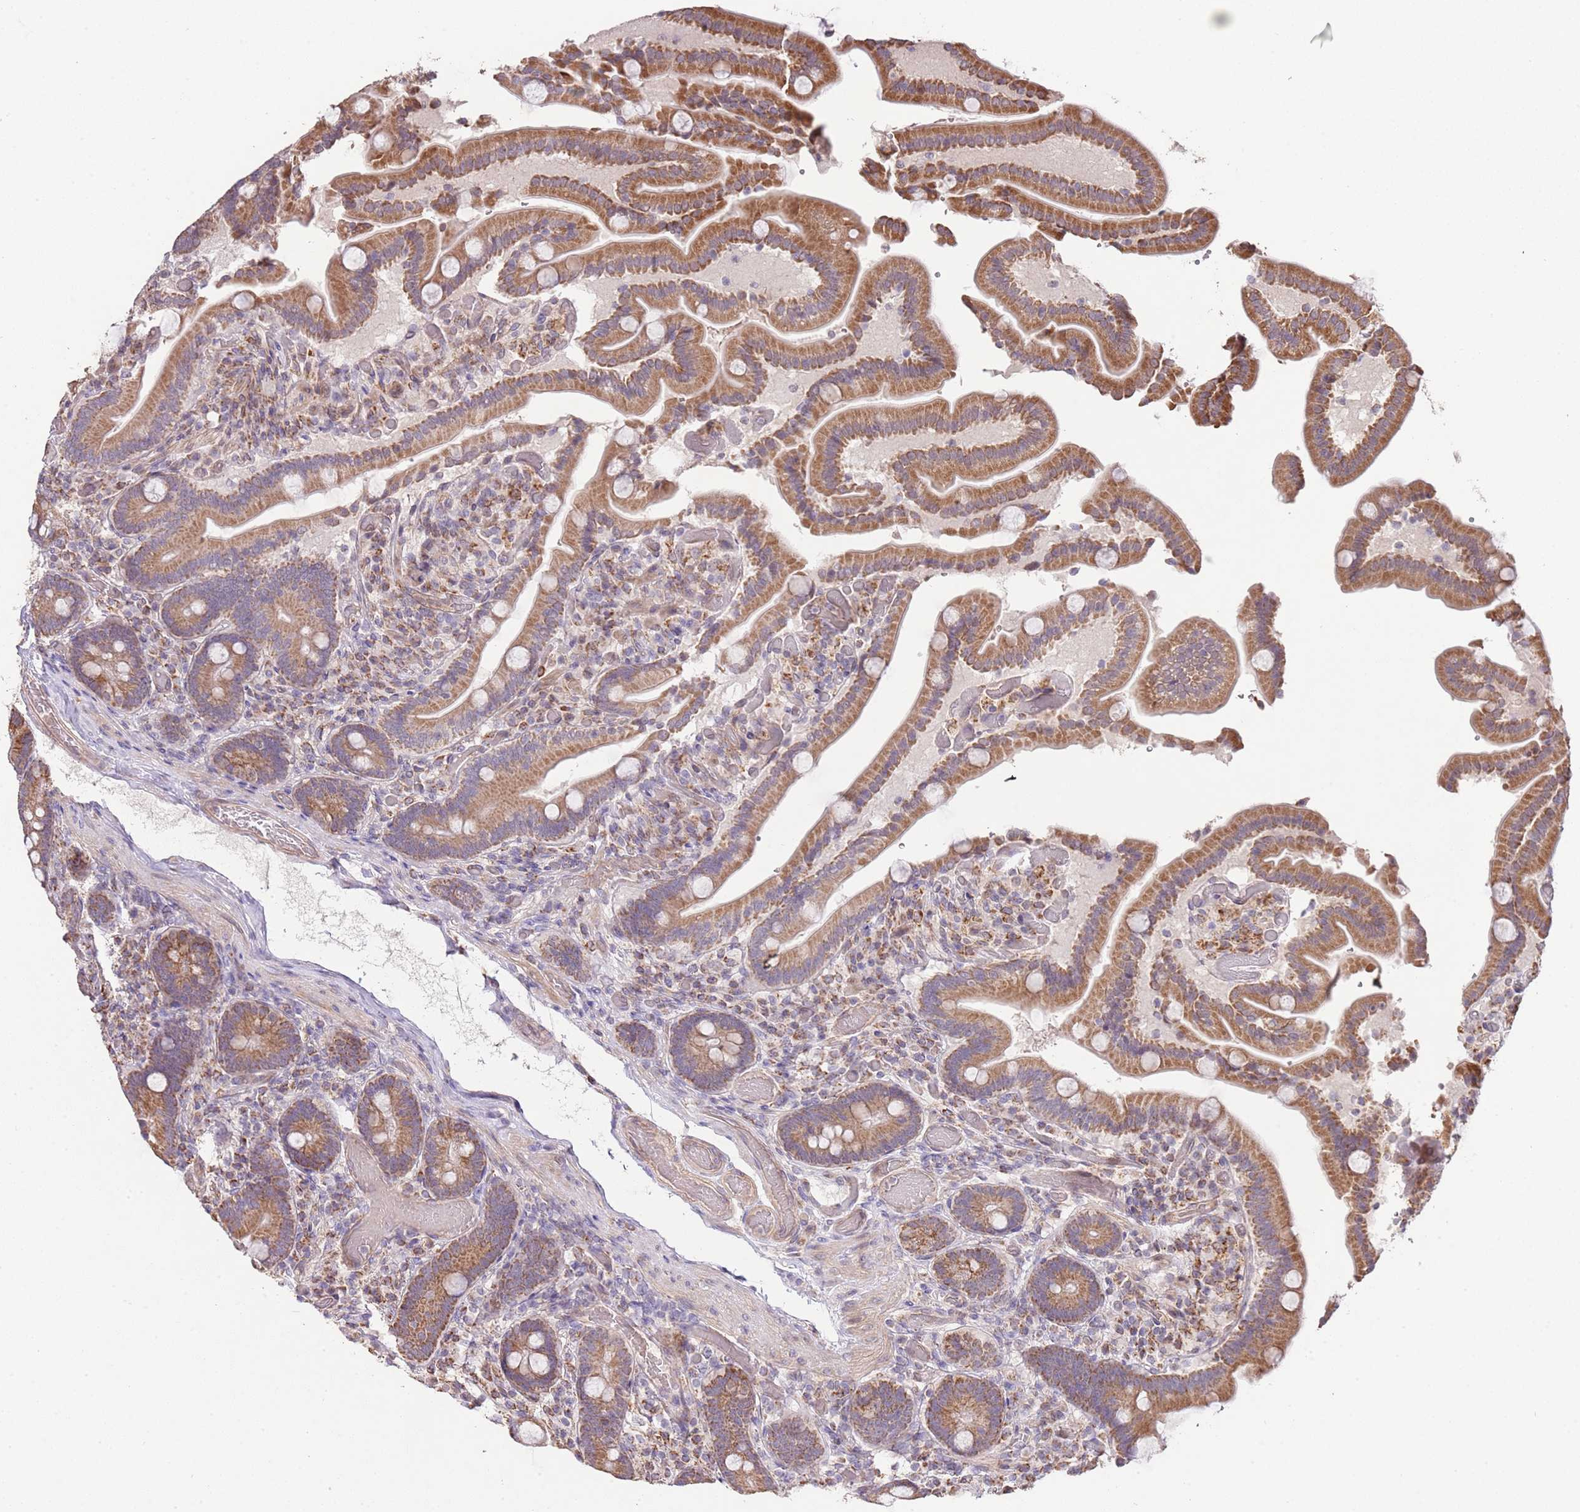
{"staining": {"intensity": "moderate", "quantity": ">75%", "location": "cytoplasmic/membranous"}, "tissue": "duodenum", "cell_type": "Glandular cells", "image_type": "normal", "snomed": [{"axis": "morphology", "description": "Normal tissue, NOS"}, {"axis": "topography", "description": "Duodenum"}], "caption": "Normal duodenum shows moderate cytoplasmic/membranous staining in approximately >75% of glandular cells (DAB IHC, brown staining for protein, blue staining for nuclei)..", "gene": "IVD", "patient": {"sex": "female", "age": 62}}